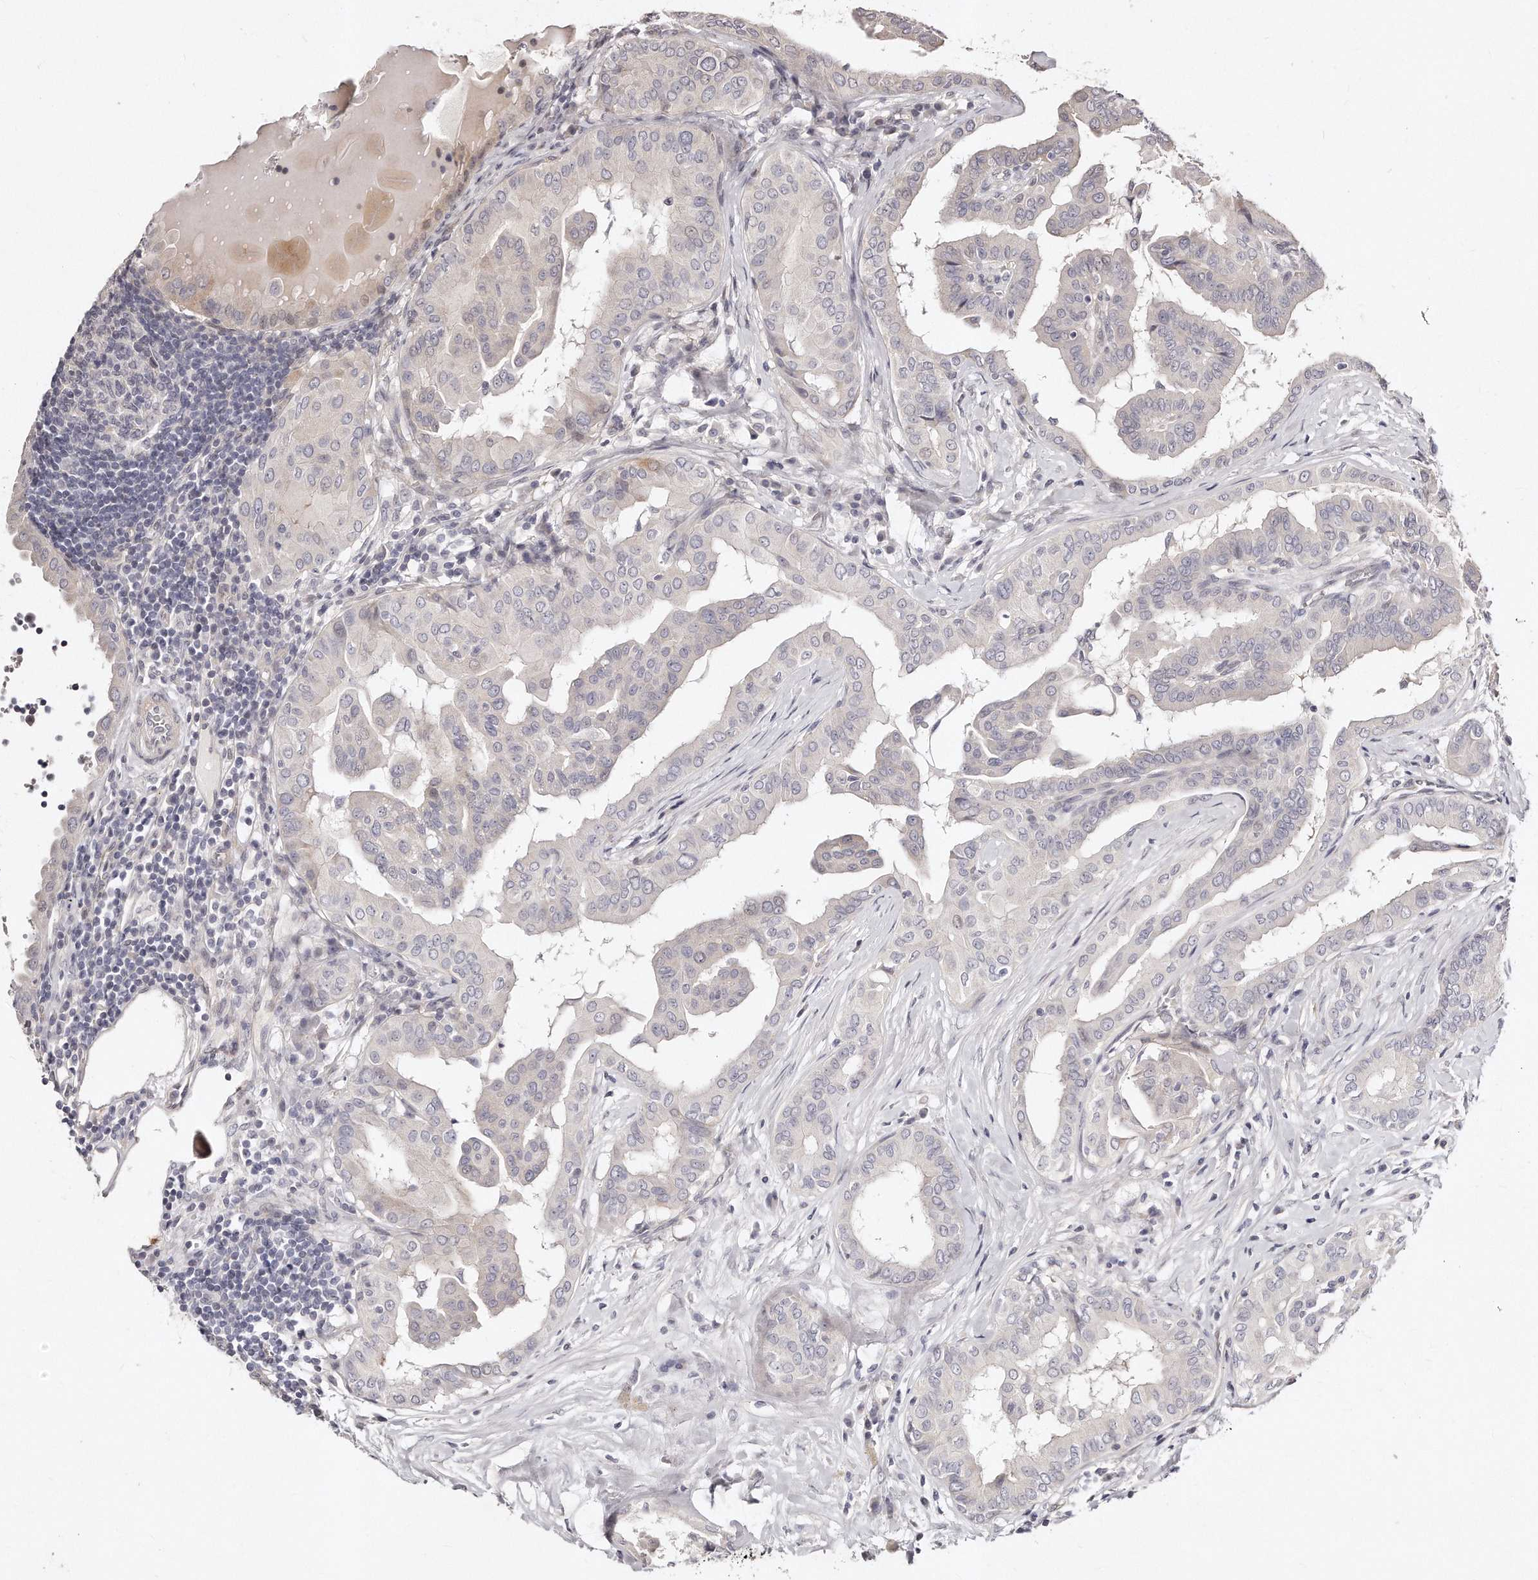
{"staining": {"intensity": "negative", "quantity": "none", "location": "none"}, "tissue": "thyroid cancer", "cell_type": "Tumor cells", "image_type": "cancer", "snomed": [{"axis": "morphology", "description": "Papillary adenocarcinoma, NOS"}, {"axis": "topography", "description": "Thyroid gland"}], "caption": "Photomicrograph shows no protein positivity in tumor cells of thyroid cancer tissue.", "gene": "CASZ1", "patient": {"sex": "male", "age": 33}}